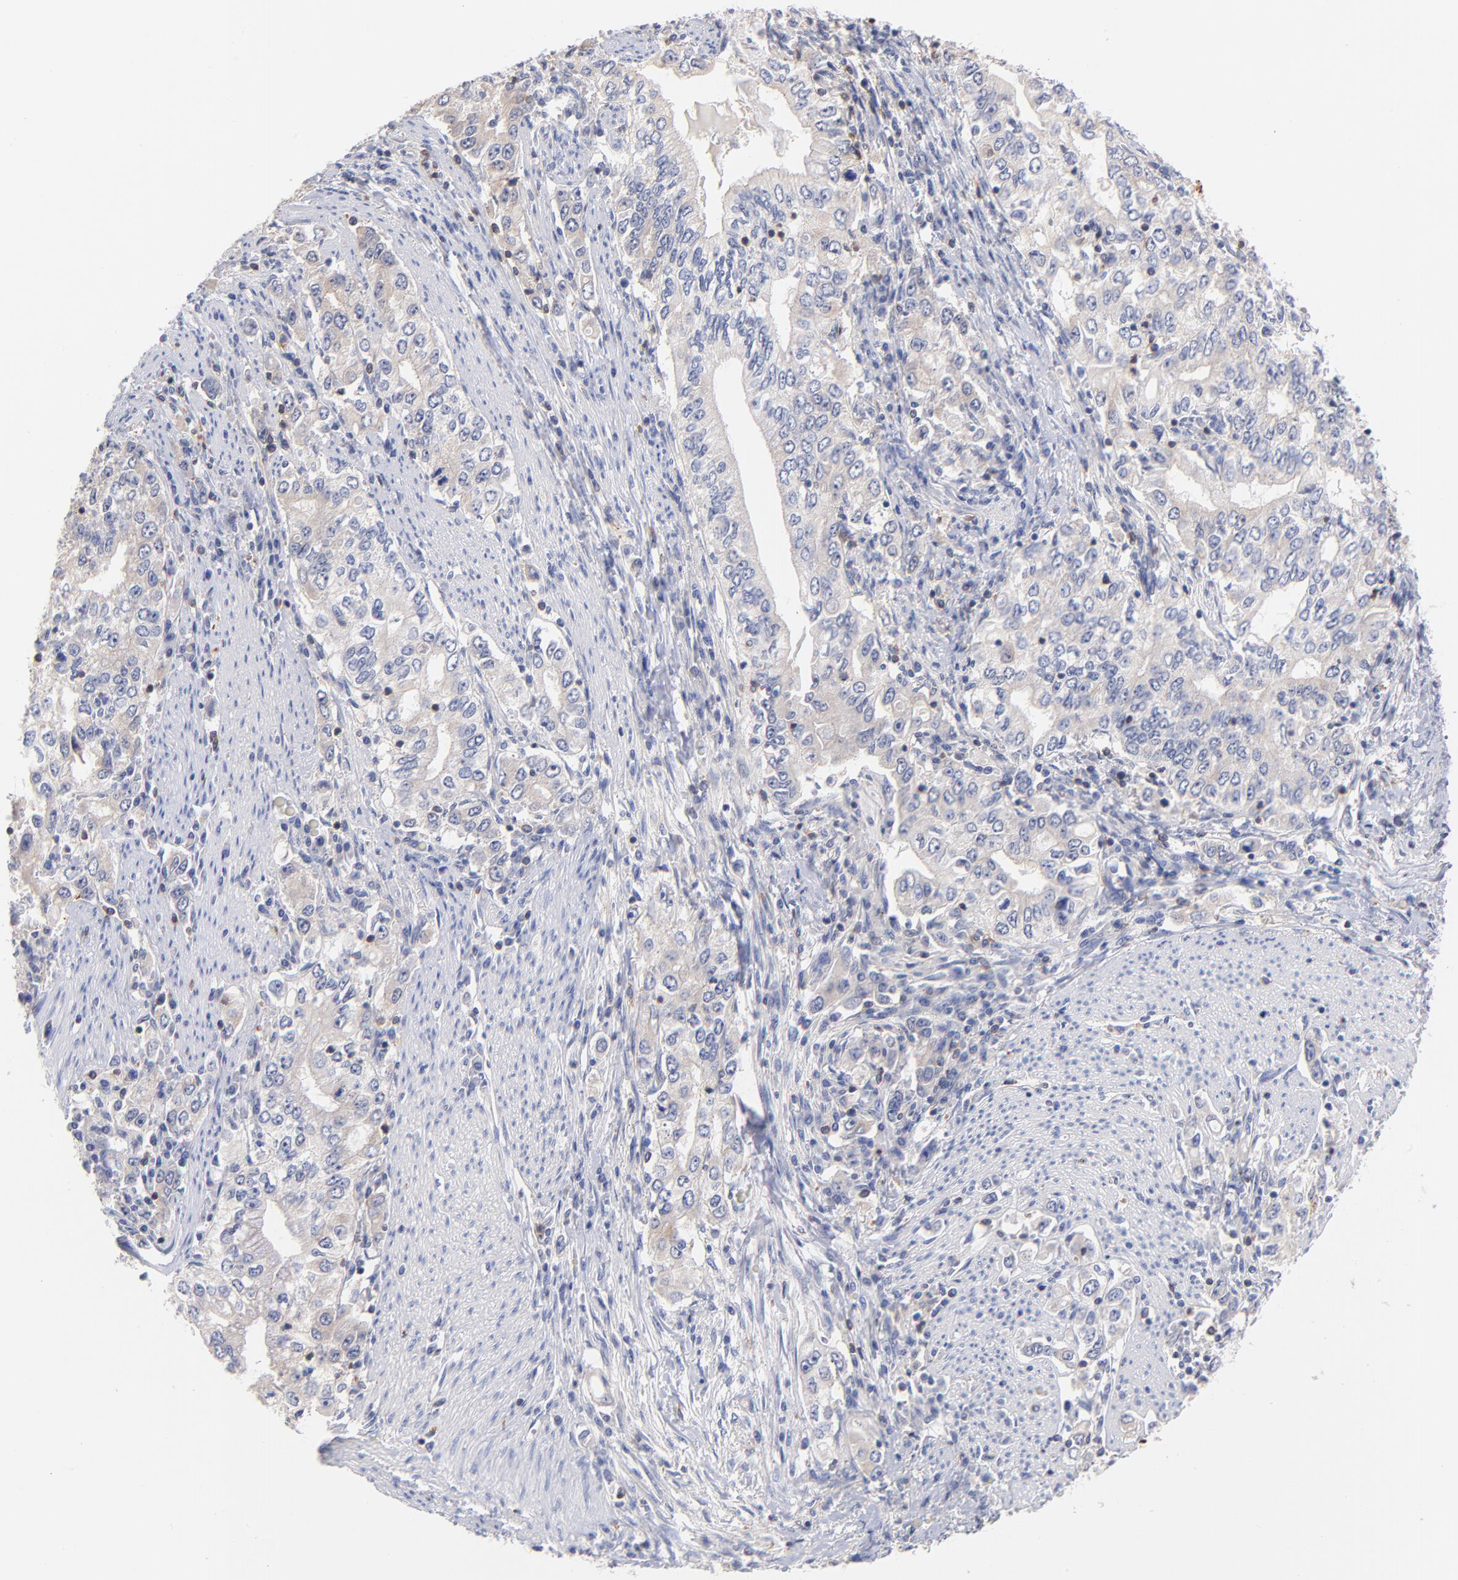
{"staining": {"intensity": "weak", "quantity": "<25%", "location": "cytoplasmic/membranous"}, "tissue": "stomach cancer", "cell_type": "Tumor cells", "image_type": "cancer", "snomed": [{"axis": "morphology", "description": "Adenocarcinoma, NOS"}, {"axis": "topography", "description": "Stomach, lower"}], "caption": "Stomach adenocarcinoma stained for a protein using IHC demonstrates no staining tumor cells.", "gene": "KREMEN2", "patient": {"sex": "female", "age": 72}}